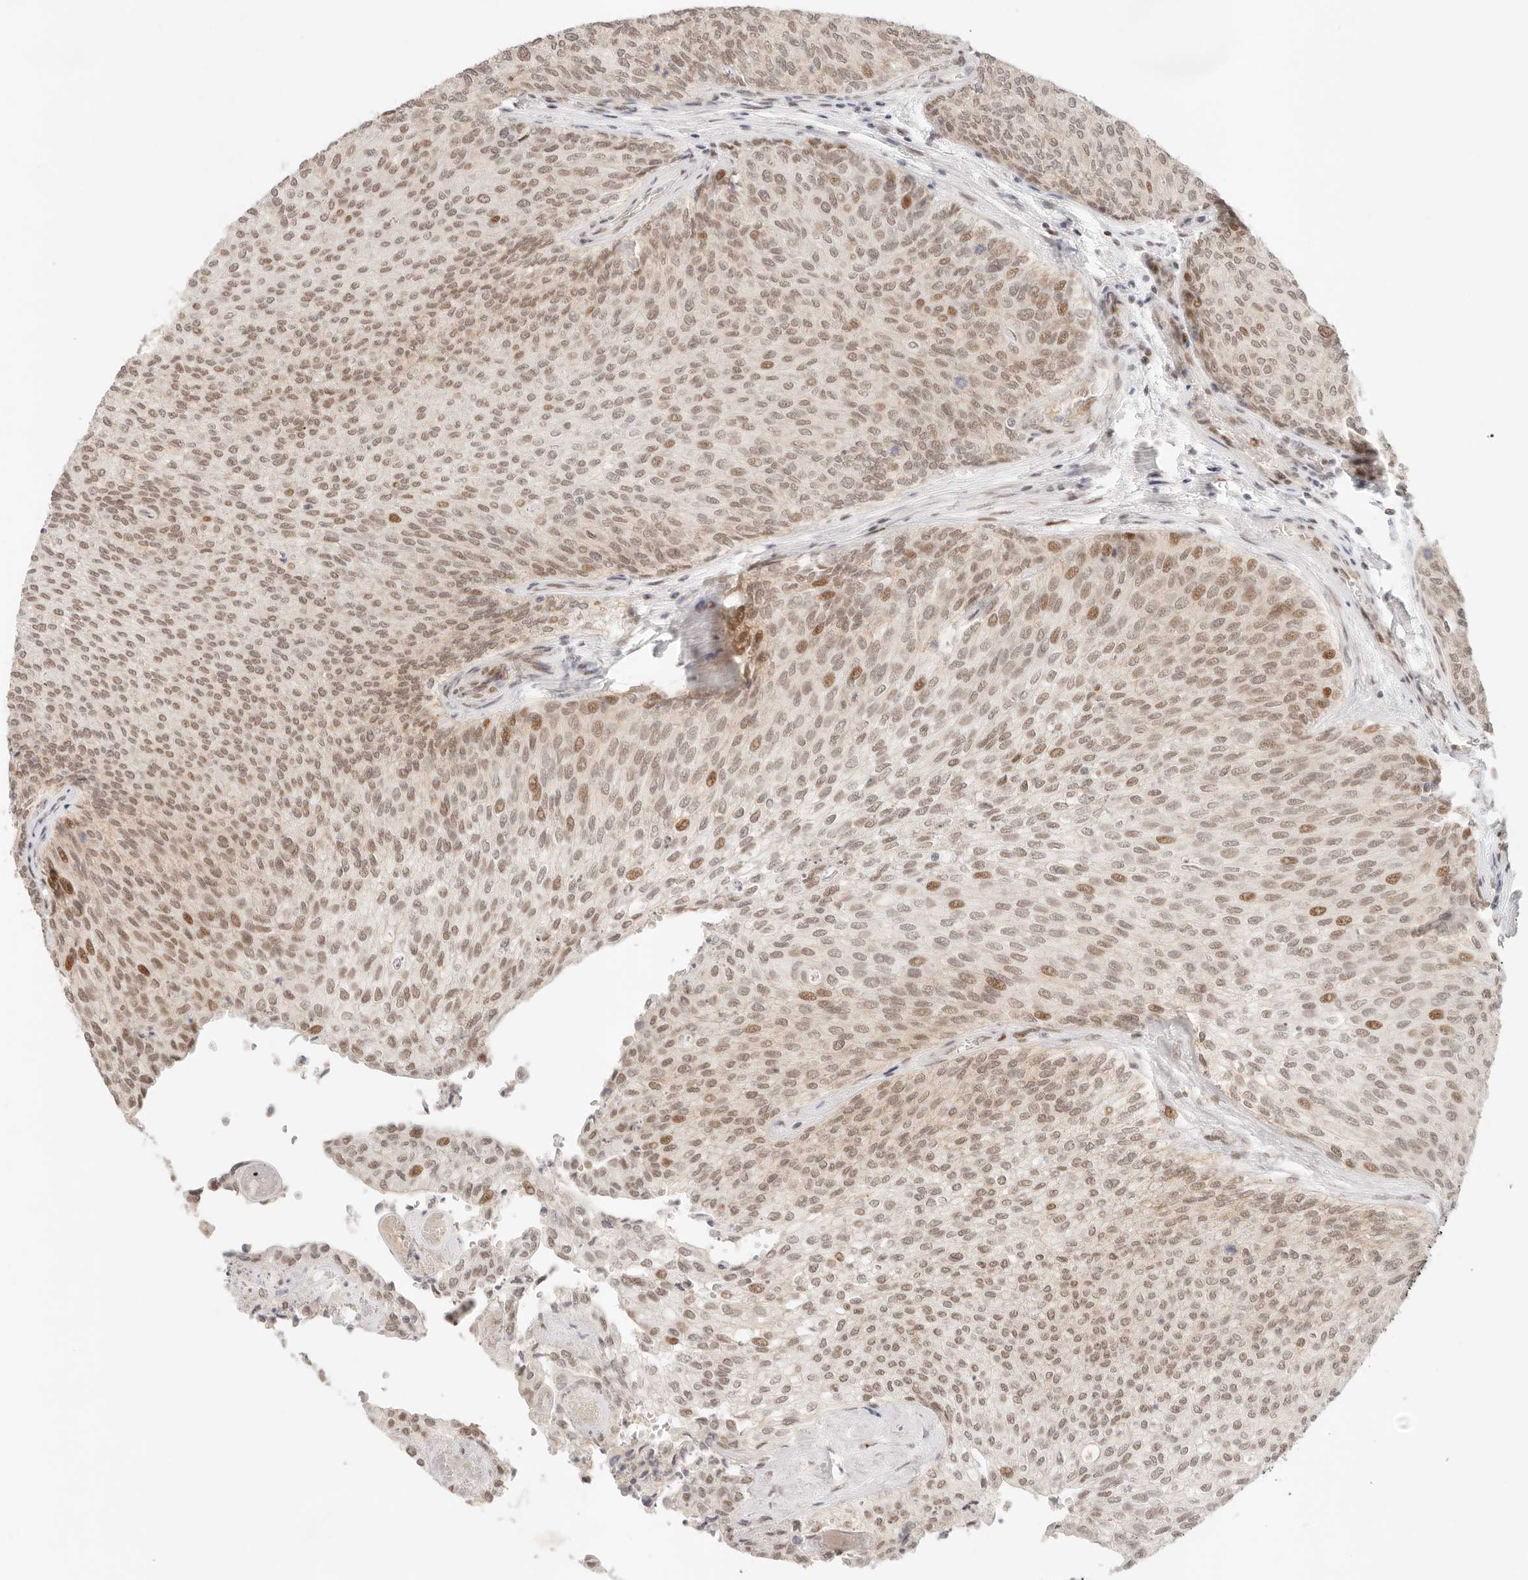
{"staining": {"intensity": "moderate", "quantity": "25%-75%", "location": "nuclear"}, "tissue": "urothelial cancer", "cell_type": "Tumor cells", "image_type": "cancer", "snomed": [{"axis": "morphology", "description": "Urothelial carcinoma, Low grade"}, {"axis": "topography", "description": "Urinary bladder"}], "caption": "Brown immunohistochemical staining in human low-grade urothelial carcinoma demonstrates moderate nuclear positivity in about 25%-75% of tumor cells.", "gene": "HOXC5", "patient": {"sex": "female", "age": 79}}